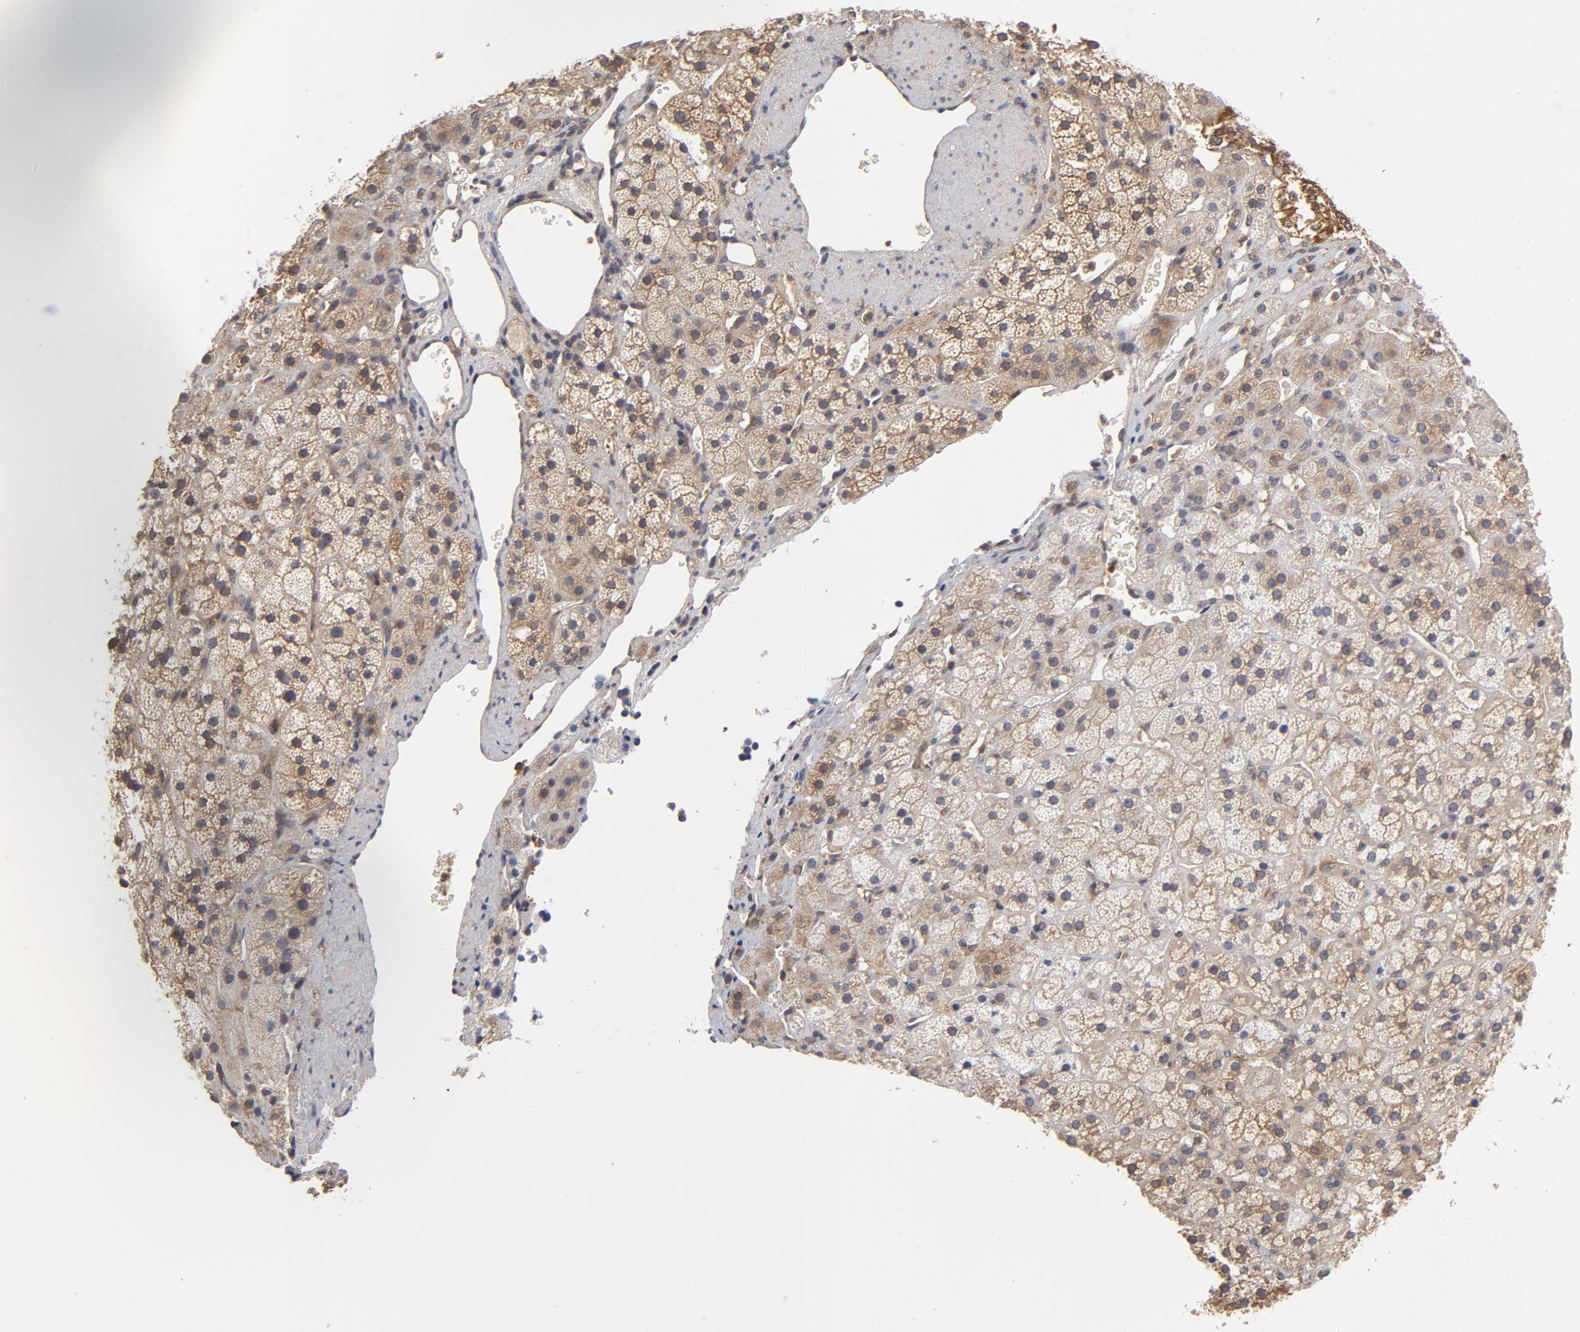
{"staining": {"intensity": "weak", "quantity": "25%-75%", "location": "cytoplasmic/membranous"}, "tissue": "adrenal gland", "cell_type": "Glandular cells", "image_type": "normal", "snomed": [{"axis": "morphology", "description": "Normal tissue, NOS"}, {"axis": "topography", "description": "Adrenal gland"}], "caption": "Unremarkable adrenal gland displays weak cytoplasmic/membranous positivity in about 25%-75% of glandular cells, visualized by immunohistochemistry. (DAB (3,3'-diaminobenzidine) = brown stain, brightfield microscopy at high magnification).", "gene": "ASMTL", "patient": {"sex": "female", "age": 44}}